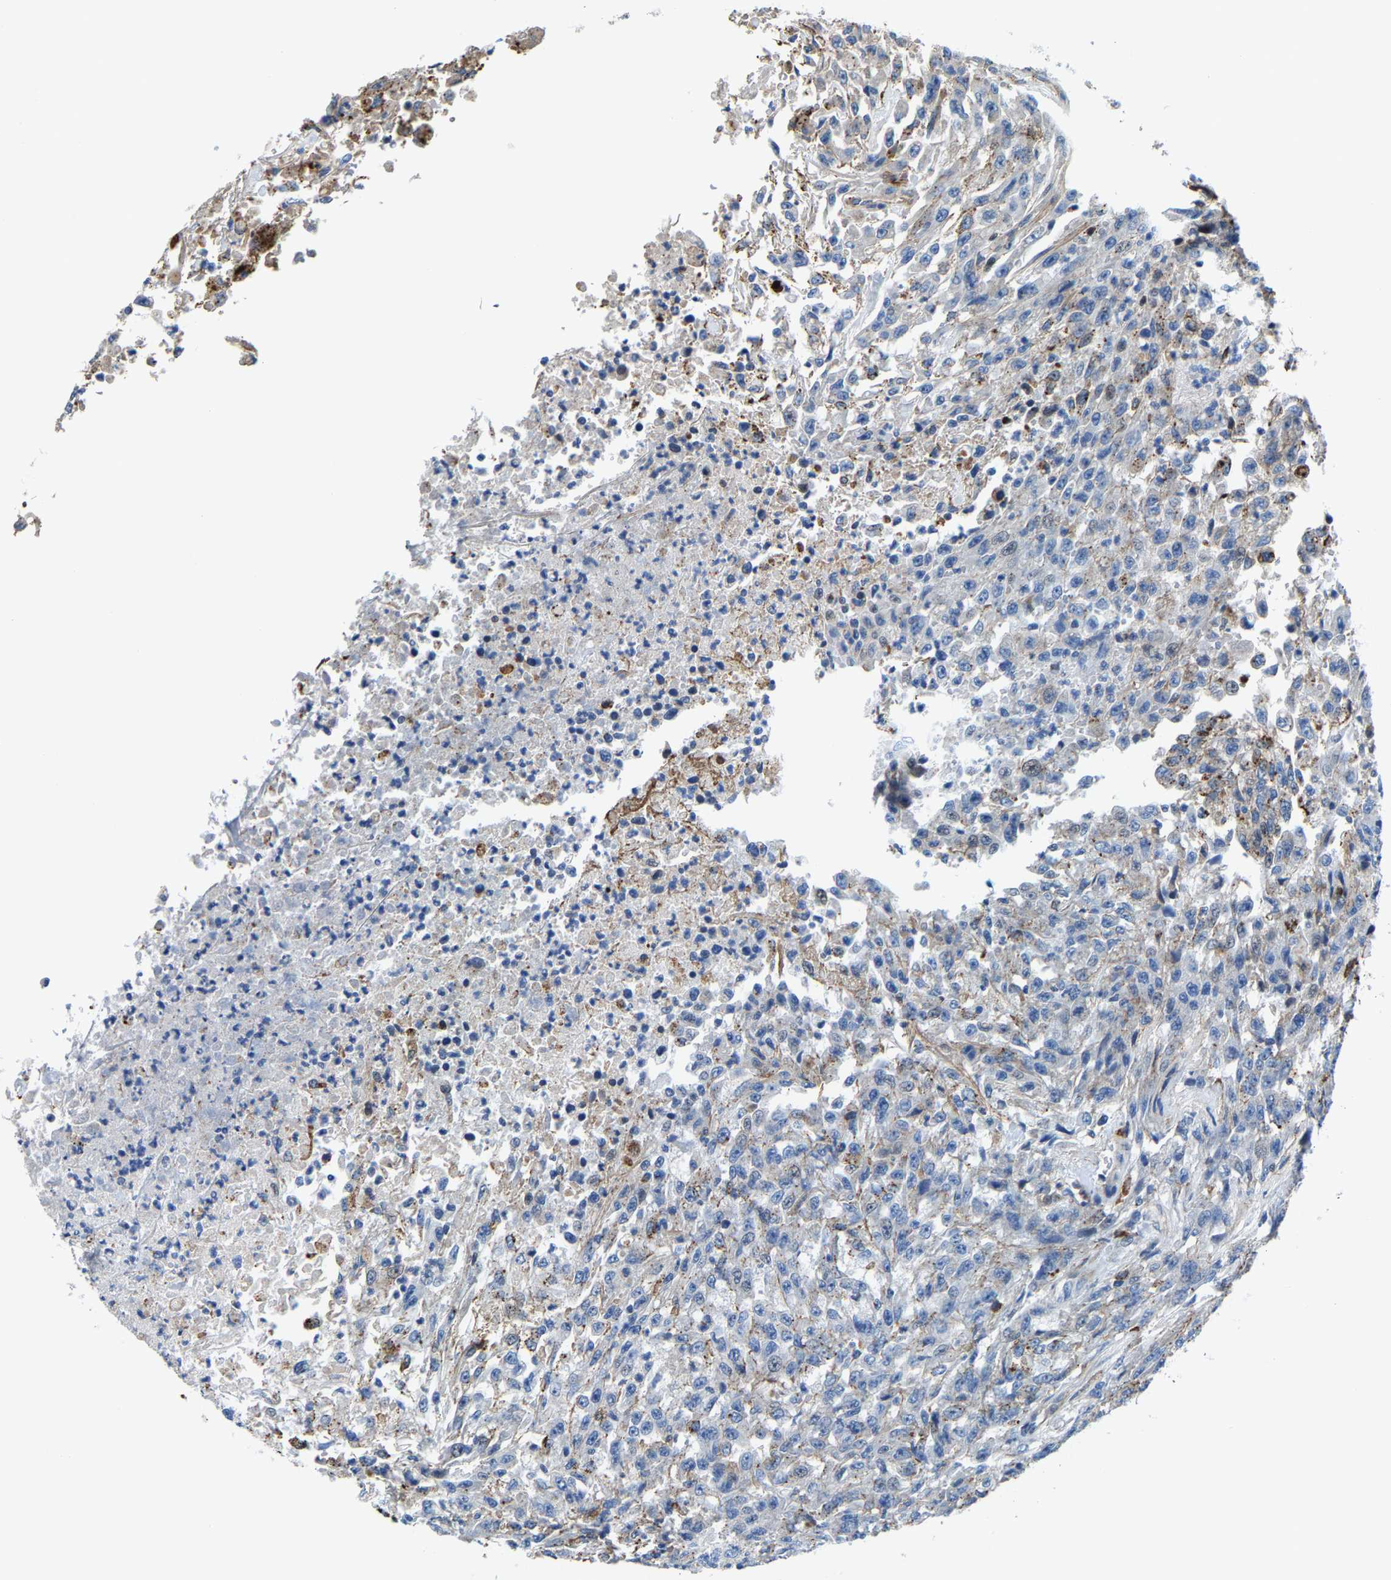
{"staining": {"intensity": "negative", "quantity": "none", "location": "none"}, "tissue": "urothelial cancer", "cell_type": "Tumor cells", "image_type": "cancer", "snomed": [{"axis": "morphology", "description": "Urothelial carcinoma, High grade"}, {"axis": "topography", "description": "Urinary bladder"}], "caption": "Immunohistochemistry (IHC) of human urothelial cancer displays no expression in tumor cells.", "gene": "DPP7", "patient": {"sex": "male", "age": 46}}